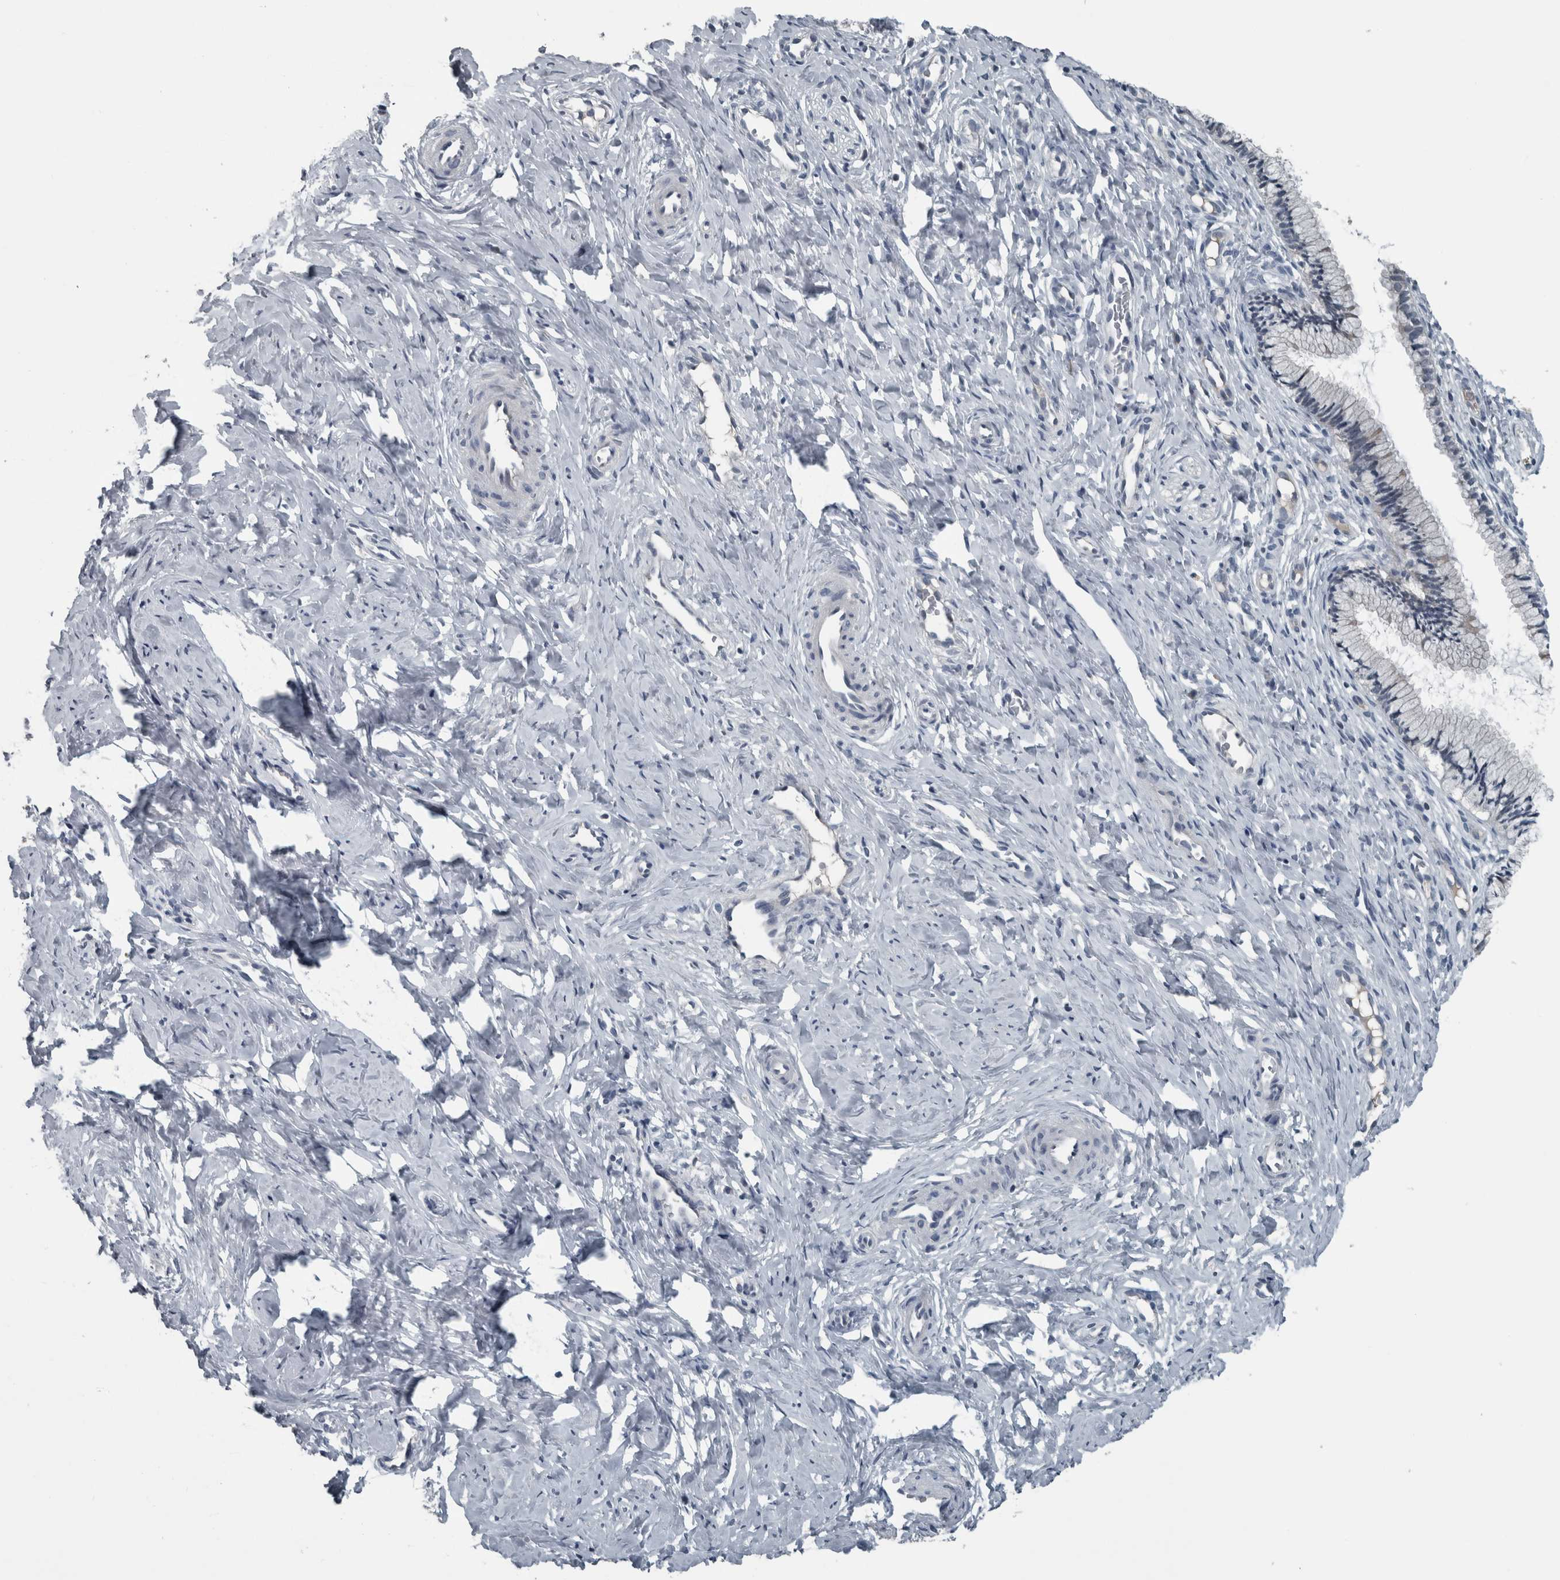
{"staining": {"intensity": "negative", "quantity": "none", "location": "none"}, "tissue": "cervix", "cell_type": "Glandular cells", "image_type": "normal", "snomed": [{"axis": "morphology", "description": "Normal tissue, NOS"}, {"axis": "topography", "description": "Cervix"}], "caption": "A high-resolution histopathology image shows immunohistochemistry staining of unremarkable cervix, which displays no significant expression in glandular cells.", "gene": "KRT20", "patient": {"sex": "female", "age": 27}}